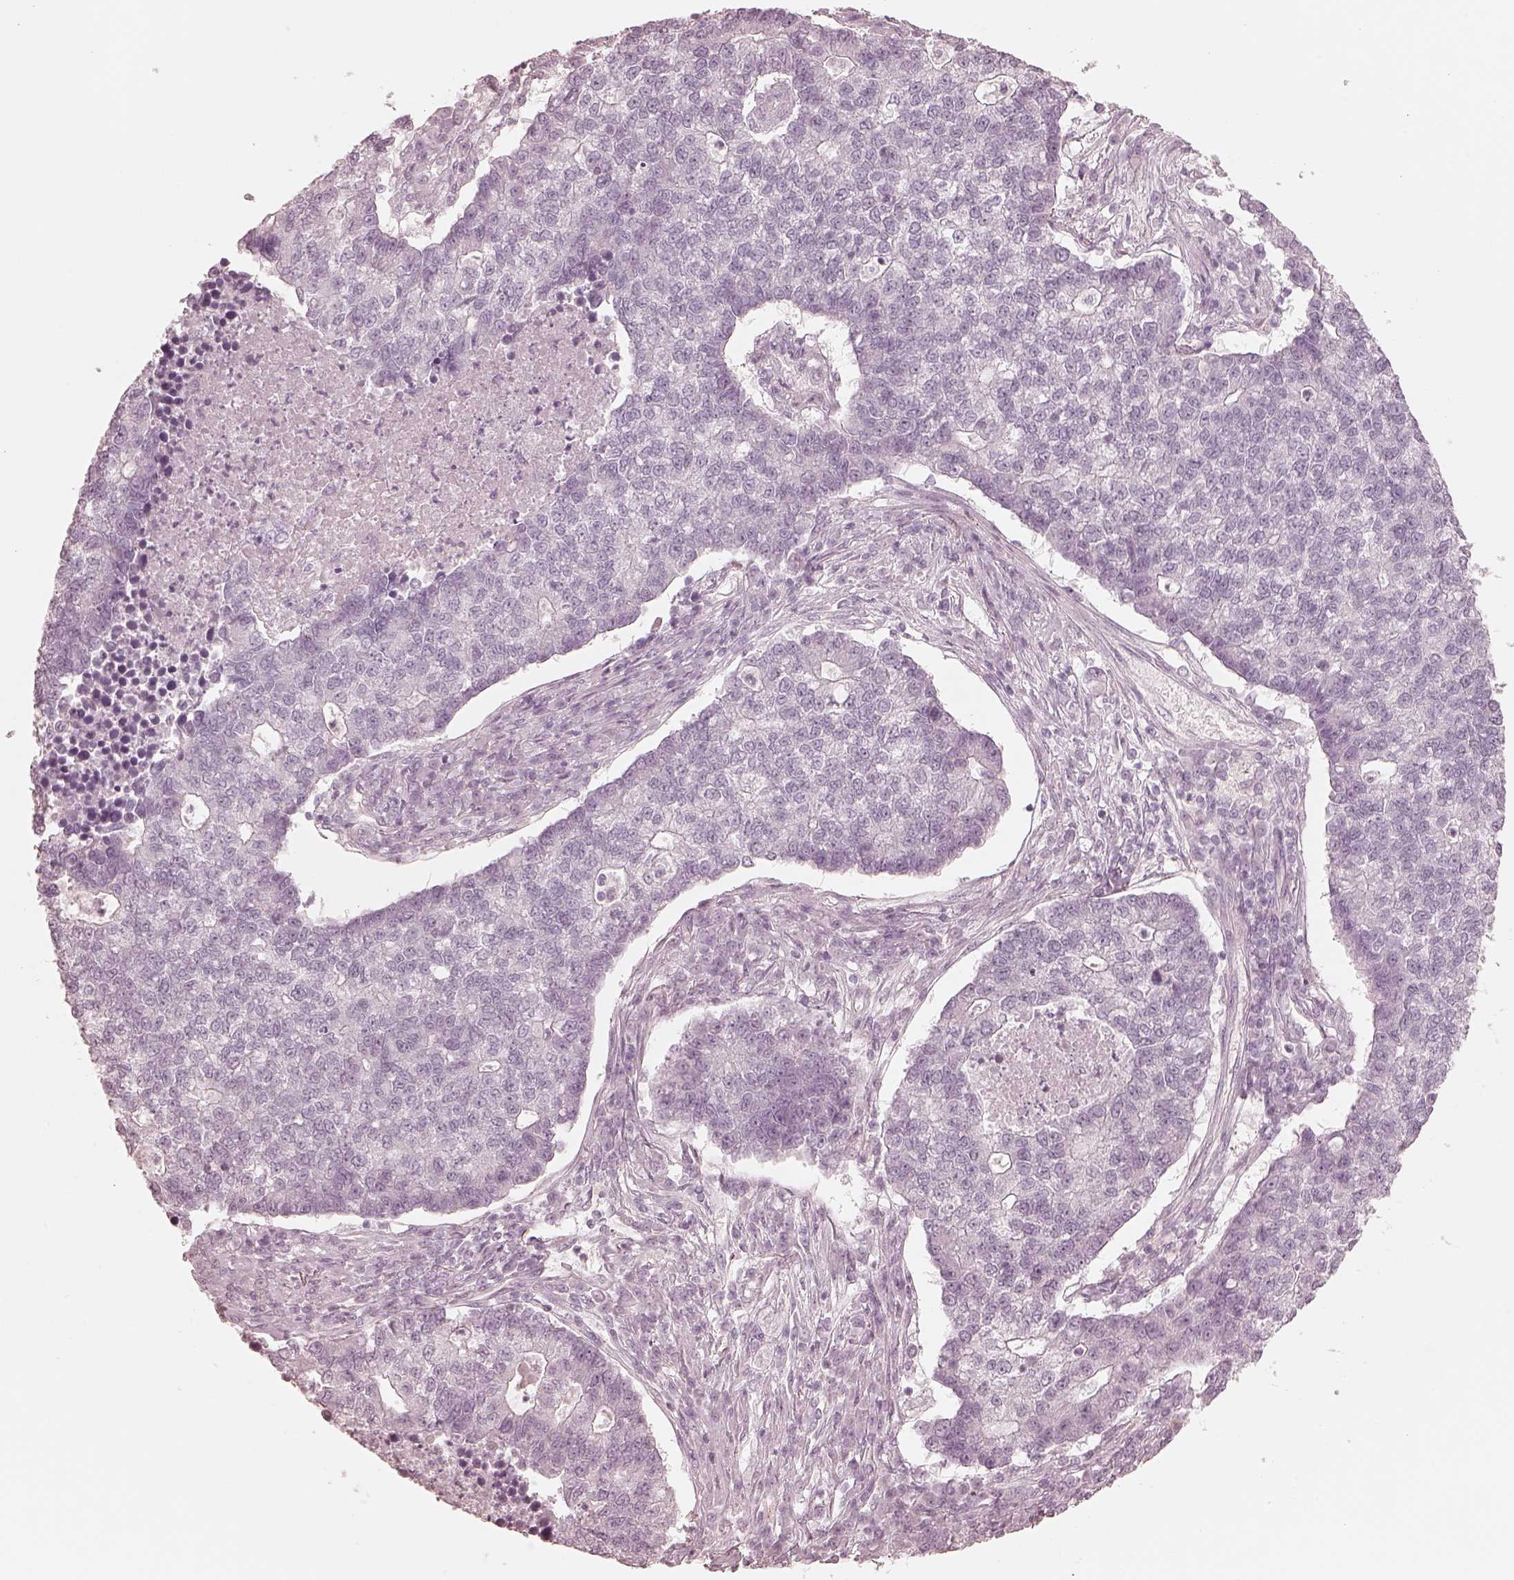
{"staining": {"intensity": "negative", "quantity": "none", "location": "none"}, "tissue": "lung cancer", "cell_type": "Tumor cells", "image_type": "cancer", "snomed": [{"axis": "morphology", "description": "Adenocarcinoma, NOS"}, {"axis": "topography", "description": "Lung"}], "caption": "DAB immunohistochemical staining of adenocarcinoma (lung) displays no significant positivity in tumor cells. (IHC, brightfield microscopy, high magnification).", "gene": "CALR3", "patient": {"sex": "male", "age": 57}}